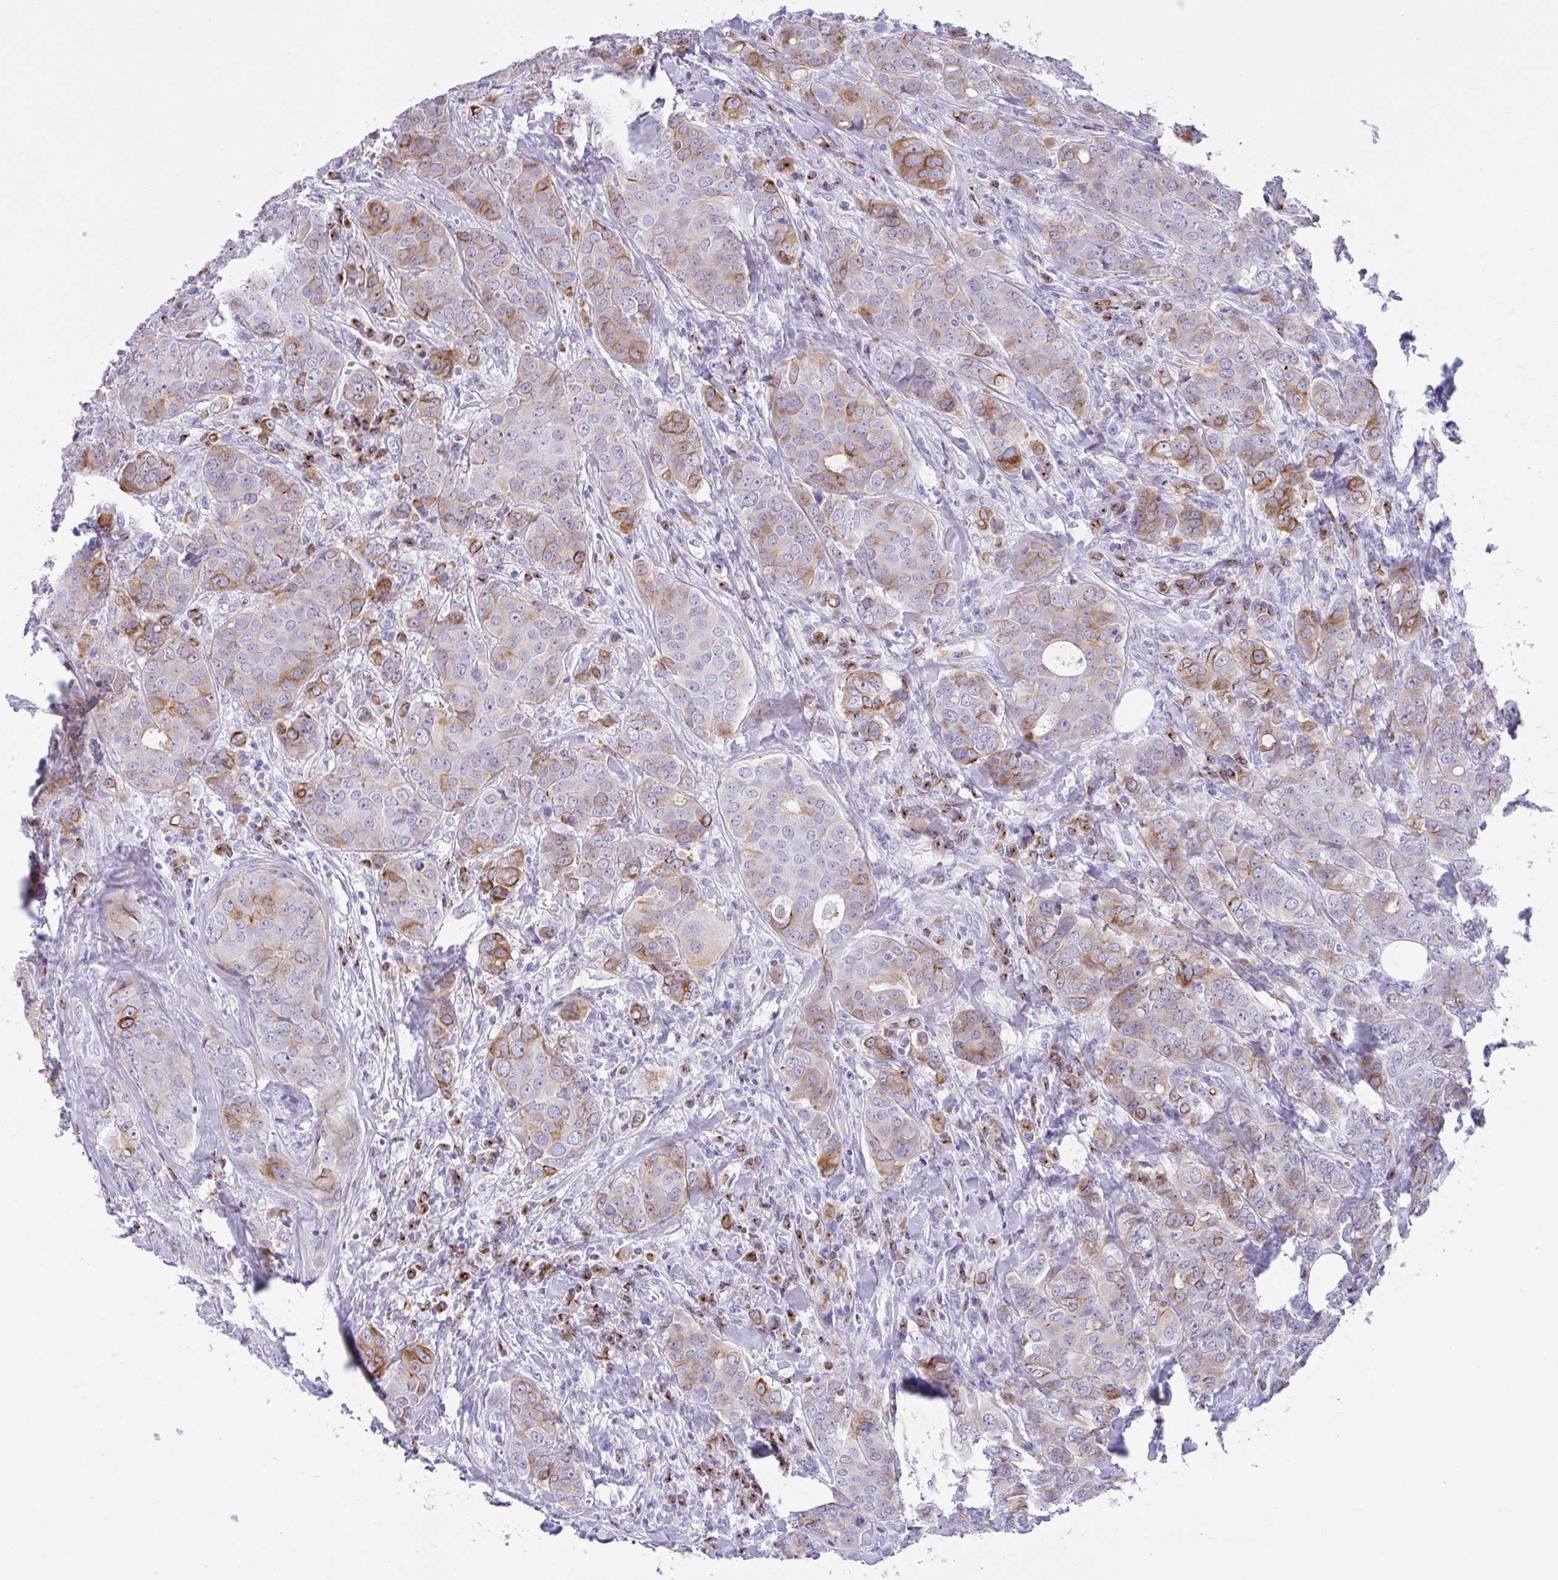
{"staining": {"intensity": "moderate", "quantity": "25%-75%", "location": "cytoplasmic/membranous"}, "tissue": "breast cancer", "cell_type": "Tumor cells", "image_type": "cancer", "snomed": [{"axis": "morphology", "description": "Duct carcinoma"}, {"axis": "topography", "description": "Breast"}], "caption": "Tumor cells exhibit medium levels of moderate cytoplasmic/membranous staining in approximately 25%-75% of cells in breast cancer (infiltrating ductal carcinoma). The protein of interest is shown in brown color, while the nuclei are stained blue.", "gene": "FBXL20", "patient": {"sex": "female", "age": 43}}